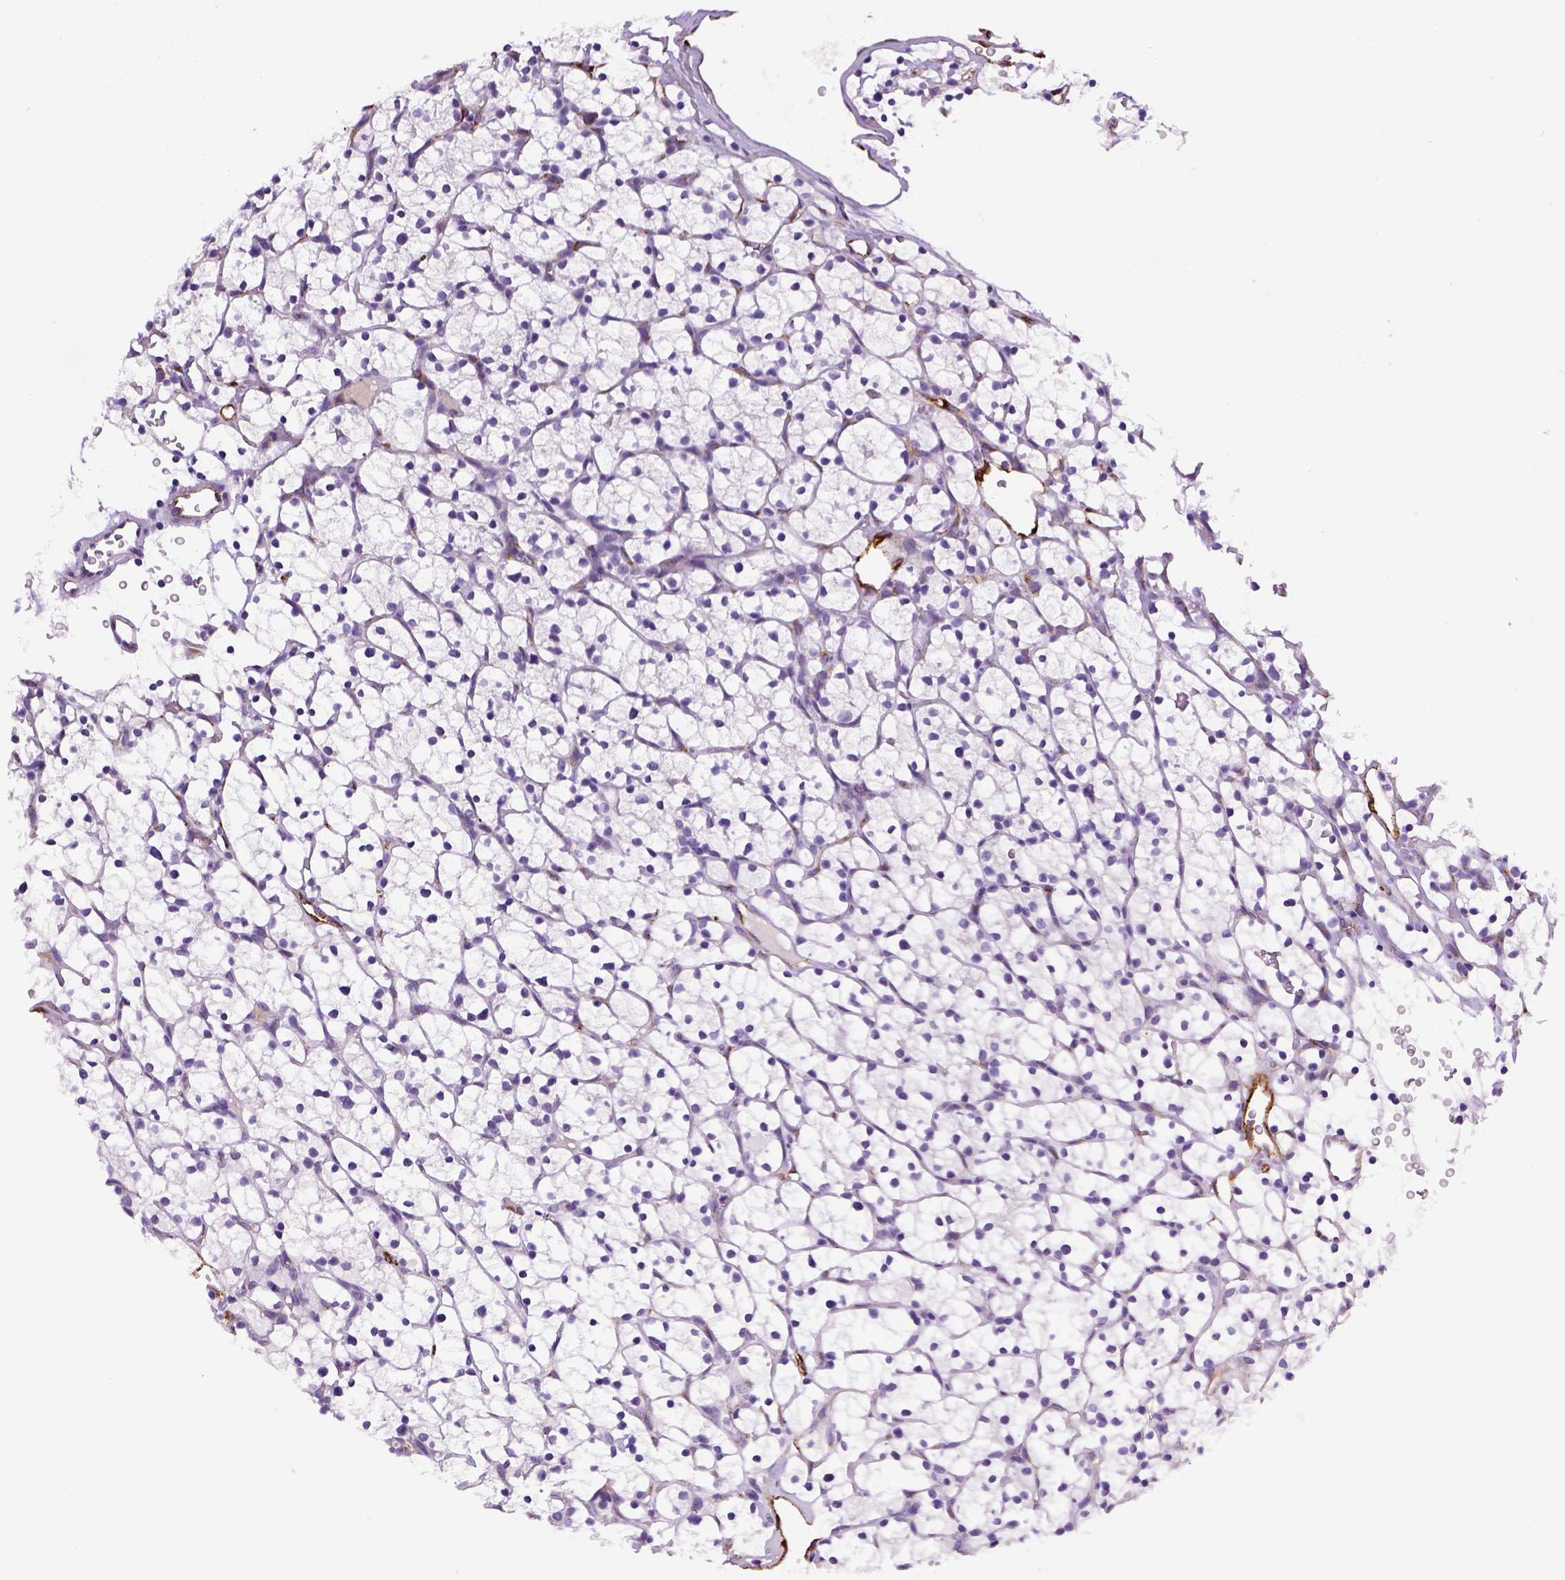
{"staining": {"intensity": "negative", "quantity": "none", "location": "none"}, "tissue": "renal cancer", "cell_type": "Tumor cells", "image_type": "cancer", "snomed": [{"axis": "morphology", "description": "Adenocarcinoma, NOS"}, {"axis": "topography", "description": "Kidney"}], "caption": "Photomicrograph shows no protein positivity in tumor cells of renal cancer (adenocarcinoma) tissue. The staining is performed using DAB brown chromogen with nuclei counter-stained in using hematoxylin.", "gene": "VWF", "patient": {"sex": "female", "age": 64}}